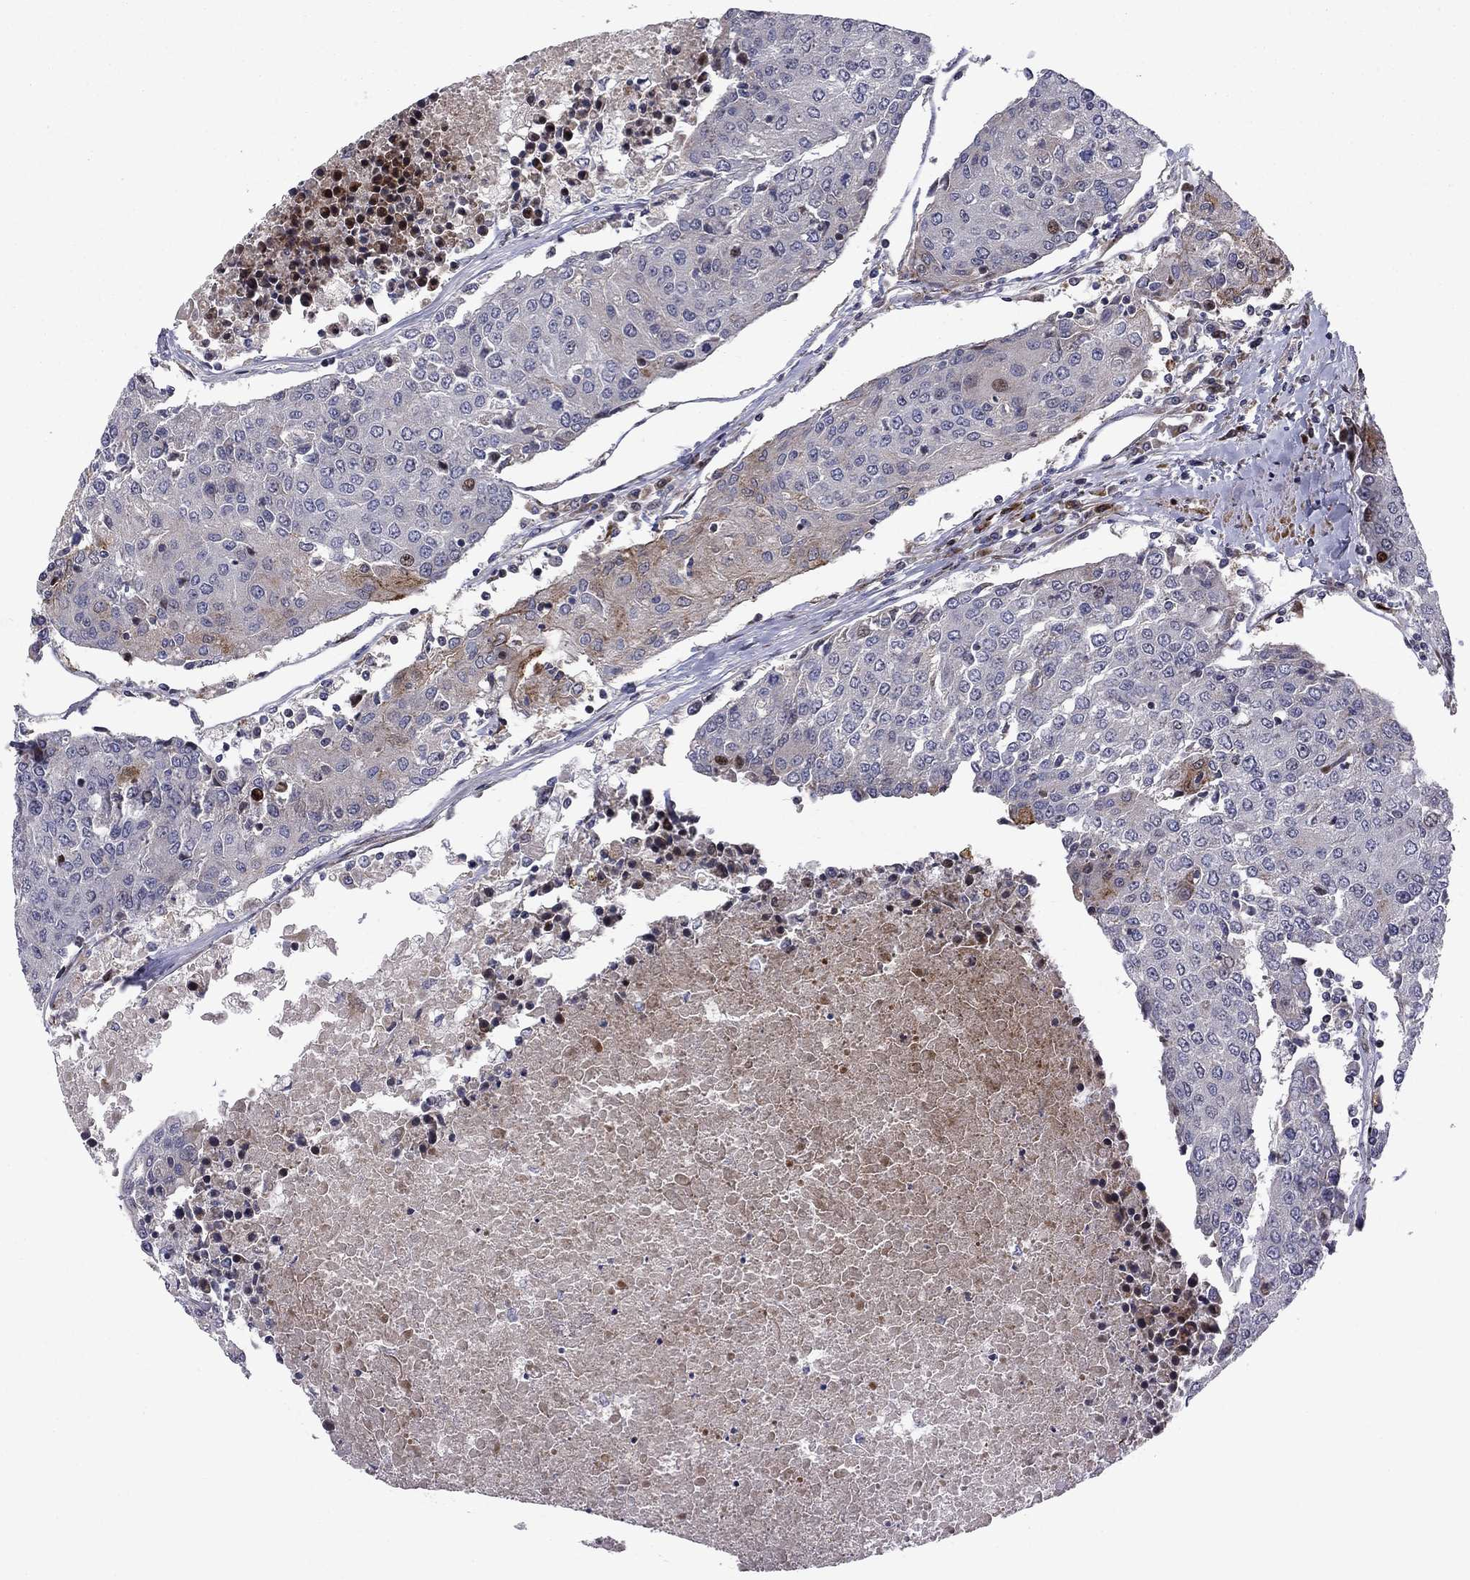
{"staining": {"intensity": "moderate", "quantity": "<25%", "location": "nuclear"}, "tissue": "urothelial cancer", "cell_type": "Tumor cells", "image_type": "cancer", "snomed": [{"axis": "morphology", "description": "Urothelial carcinoma, High grade"}, {"axis": "topography", "description": "Urinary bladder"}], "caption": "Tumor cells exhibit moderate nuclear expression in approximately <25% of cells in urothelial cancer. The protein is stained brown, and the nuclei are stained in blue (DAB (3,3'-diaminobenzidine) IHC with brightfield microscopy, high magnification).", "gene": "MIOS", "patient": {"sex": "female", "age": 85}}